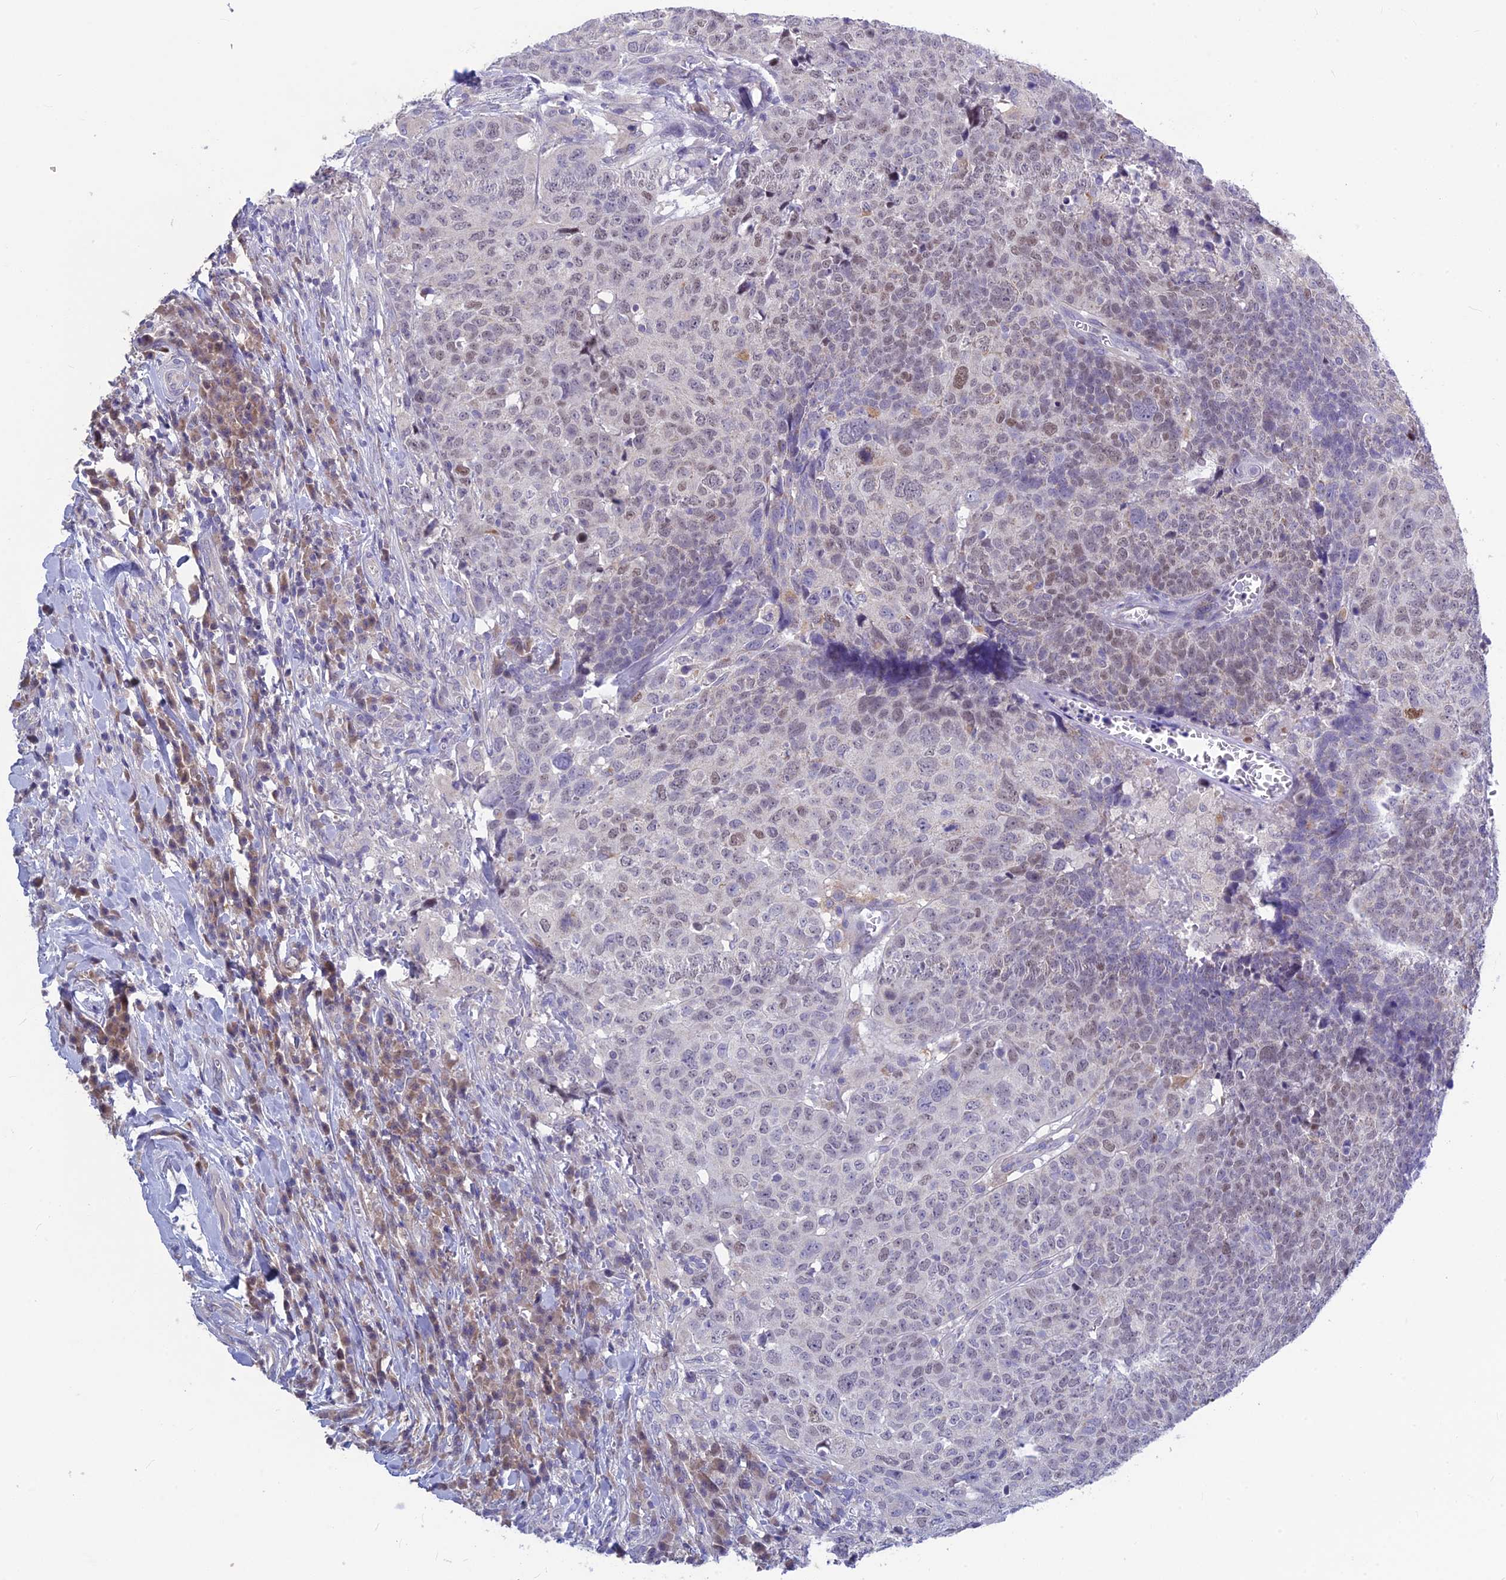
{"staining": {"intensity": "weak", "quantity": "<25%", "location": "nuclear"}, "tissue": "head and neck cancer", "cell_type": "Tumor cells", "image_type": "cancer", "snomed": [{"axis": "morphology", "description": "Squamous cell carcinoma, NOS"}, {"axis": "topography", "description": "Head-Neck"}], "caption": "Tumor cells show no significant protein expression in squamous cell carcinoma (head and neck).", "gene": "SNTN", "patient": {"sex": "male", "age": 66}}